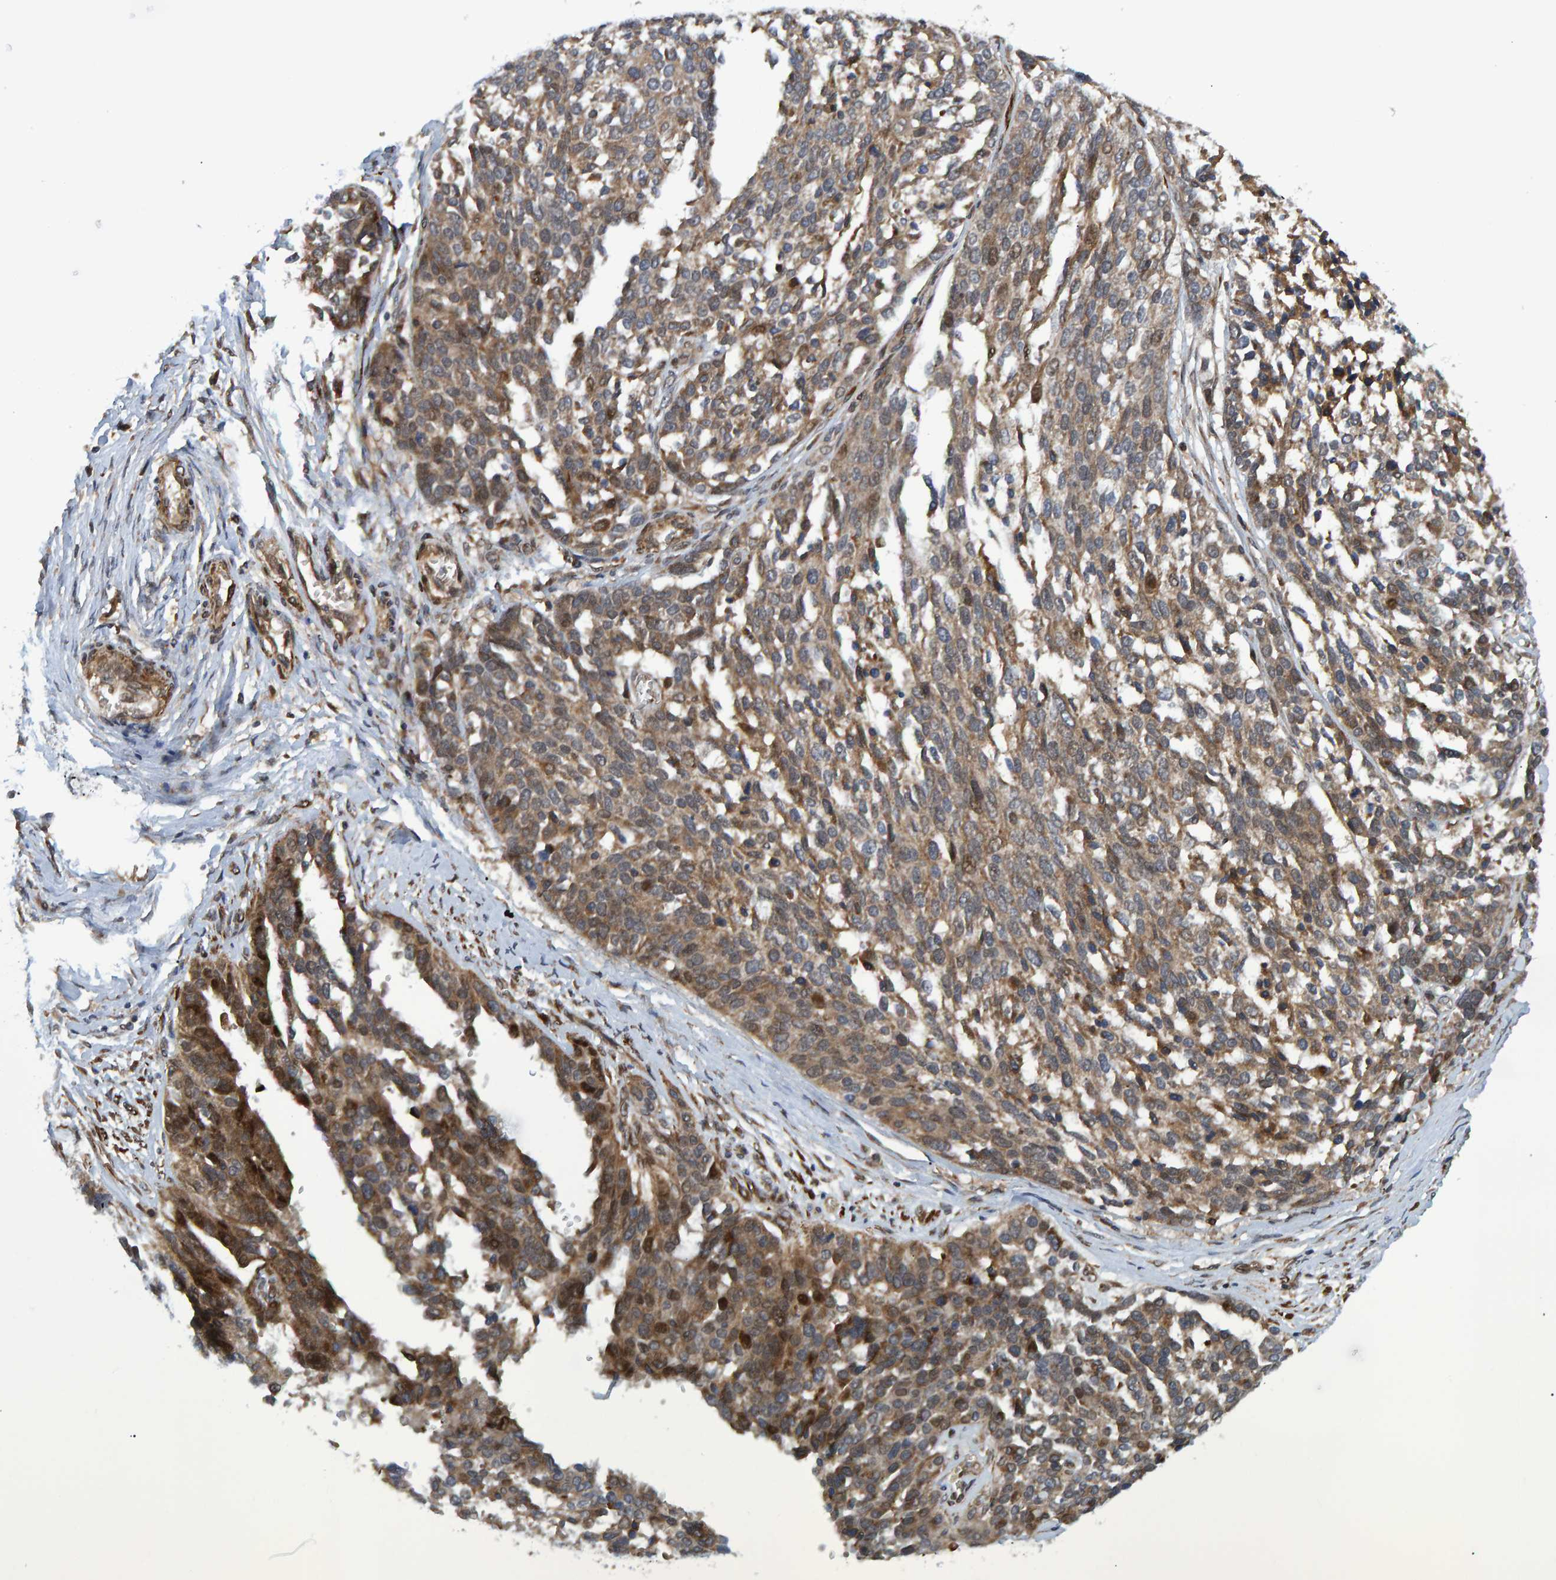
{"staining": {"intensity": "moderate", "quantity": ">75%", "location": "cytoplasmic/membranous"}, "tissue": "ovarian cancer", "cell_type": "Tumor cells", "image_type": "cancer", "snomed": [{"axis": "morphology", "description": "Cystadenocarcinoma, serous, NOS"}, {"axis": "topography", "description": "Ovary"}], "caption": "There is medium levels of moderate cytoplasmic/membranous positivity in tumor cells of ovarian cancer (serous cystadenocarcinoma), as demonstrated by immunohistochemical staining (brown color).", "gene": "ATP6V1H", "patient": {"sex": "female", "age": 44}}